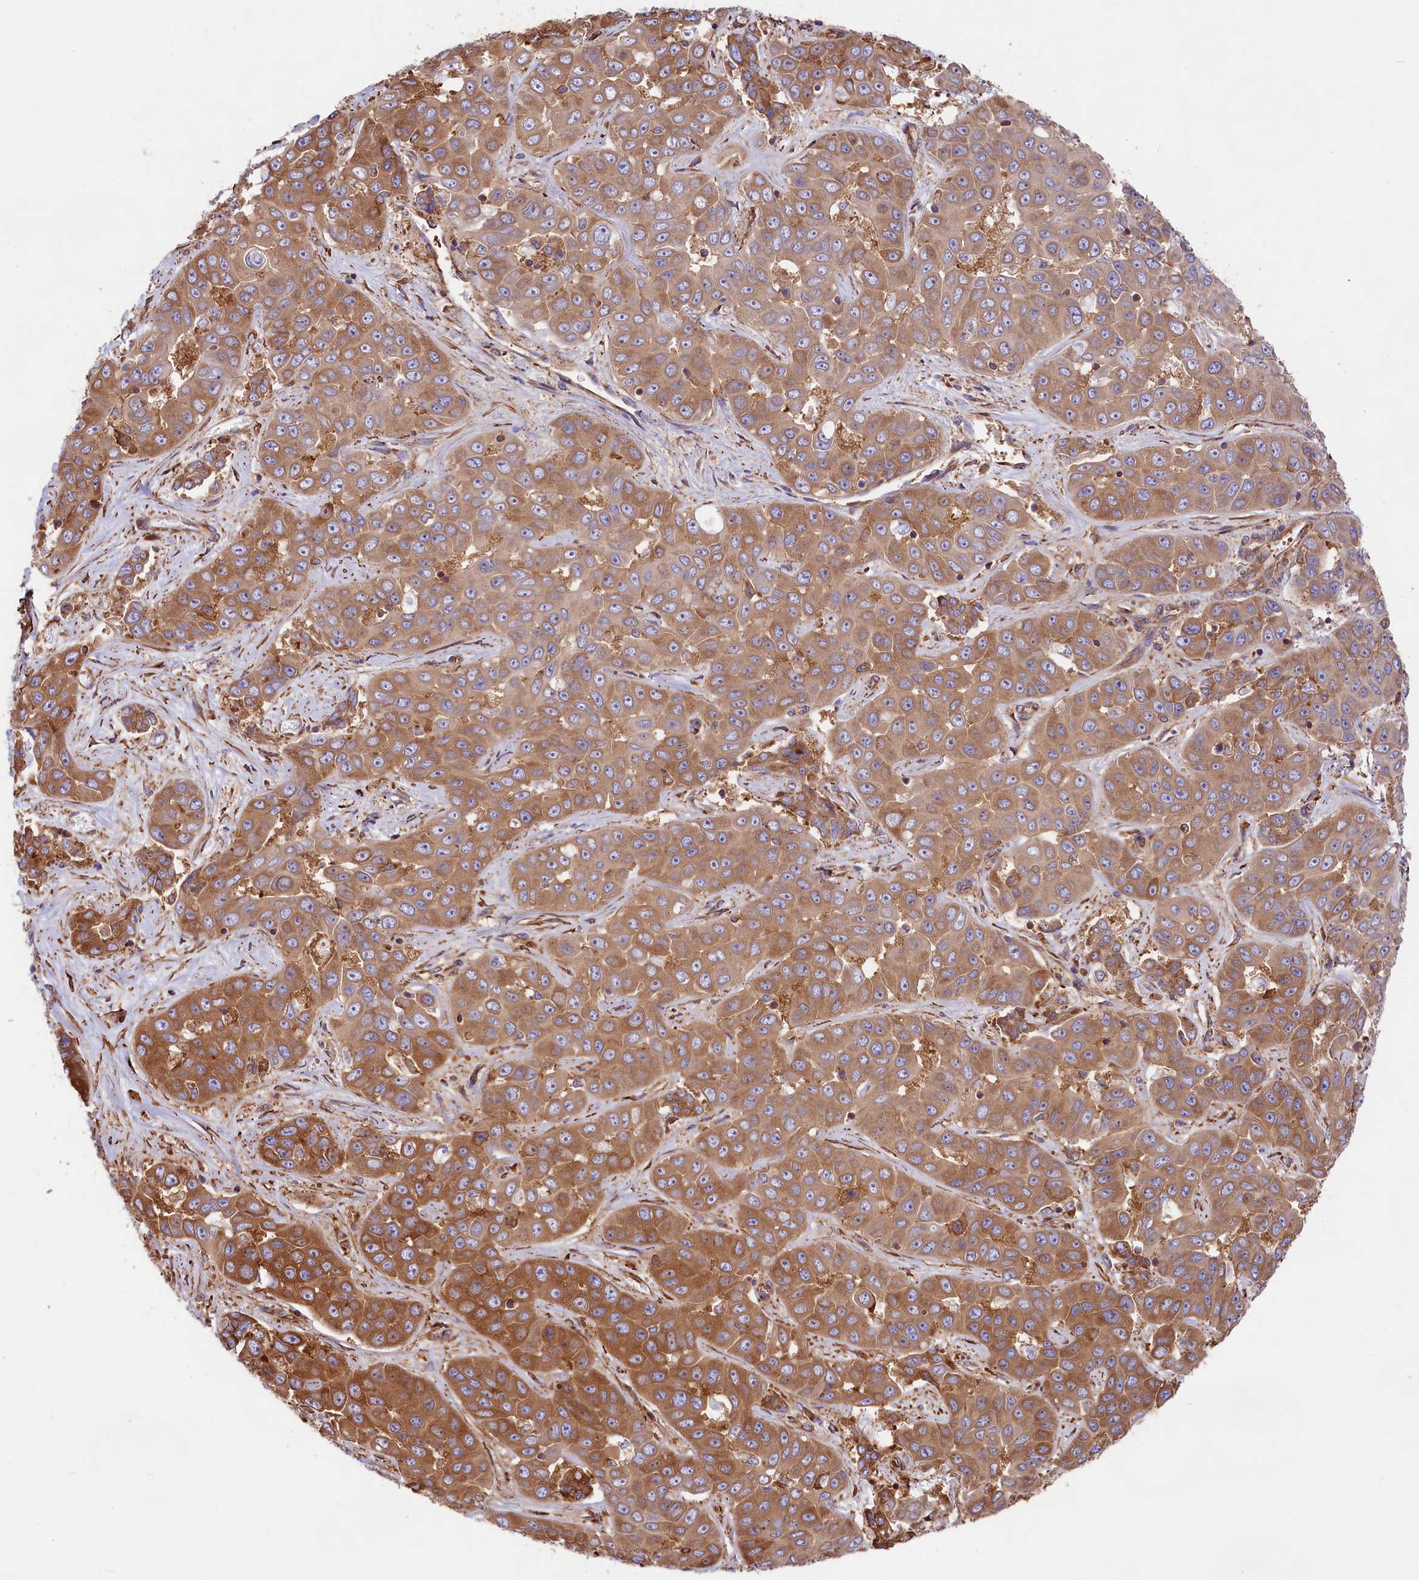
{"staining": {"intensity": "moderate", "quantity": ">75%", "location": "cytoplasmic/membranous"}, "tissue": "liver cancer", "cell_type": "Tumor cells", "image_type": "cancer", "snomed": [{"axis": "morphology", "description": "Cholangiocarcinoma"}, {"axis": "topography", "description": "Liver"}], "caption": "Immunohistochemical staining of human liver cholangiocarcinoma shows medium levels of moderate cytoplasmic/membranous staining in approximately >75% of tumor cells. The protein is stained brown, and the nuclei are stained in blue (DAB IHC with brightfield microscopy, high magnification).", "gene": "GYS1", "patient": {"sex": "female", "age": 52}}